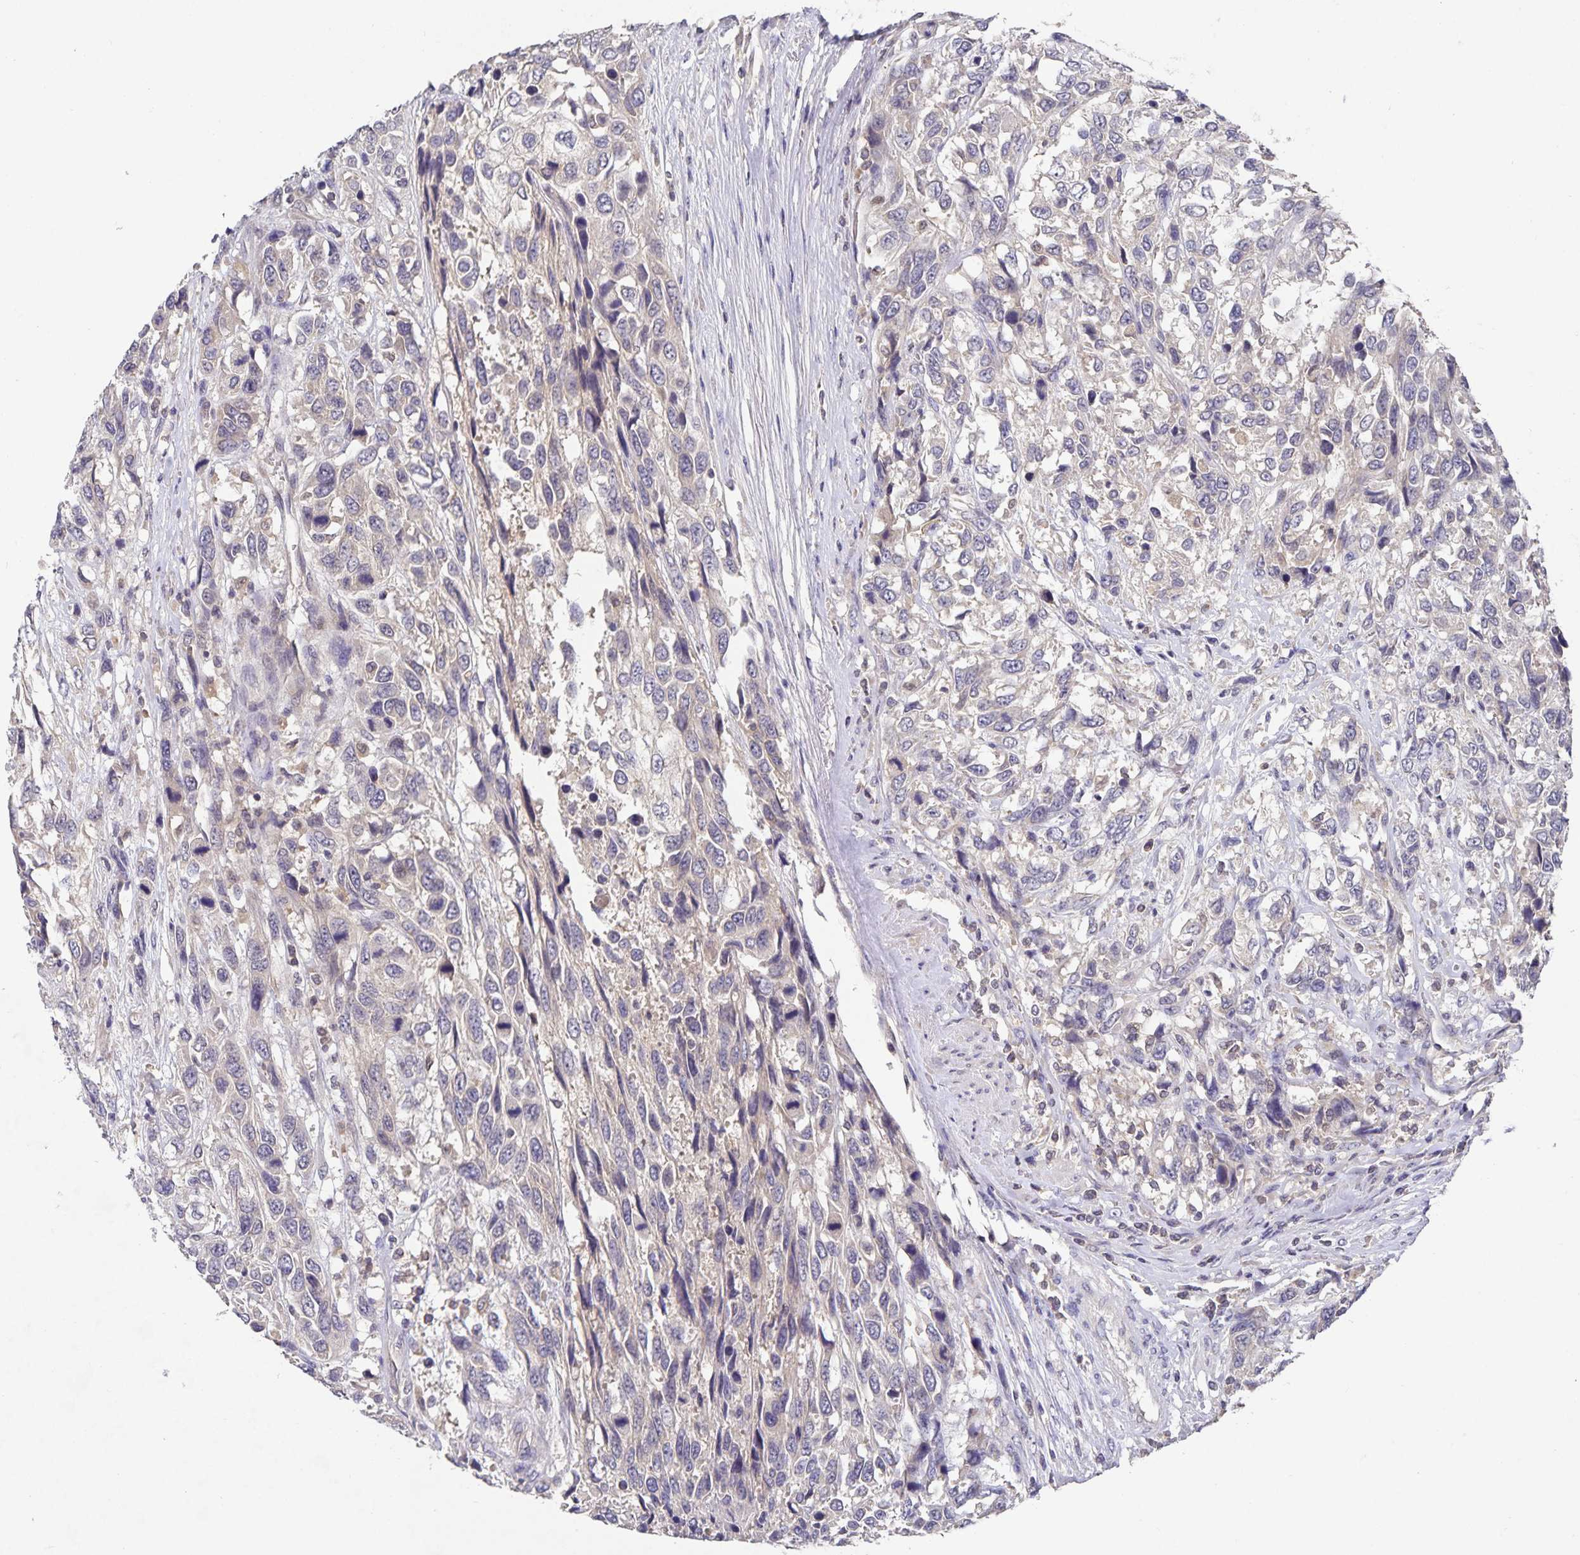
{"staining": {"intensity": "negative", "quantity": "none", "location": "none"}, "tissue": "urothelial cancer", "cell_type": "Tumor cells", "image_type": "cancer", "snomed": [{"axis": "morphology", "description": "Urothelial carcinoma, High grade"}, {"axis": "topography", "description": "Urinary bladder"}], "caption": "Immunohistochemistry (IHC) of urothelial carcinoma (high-grade) shows no positivity in tumor cells. (DAB (3,3'-diaminobenzidine) immunohistochemistry (IHC), high magnification).", "gene": "HEPN1", "patient": {"sex": "female", "age": 70}}